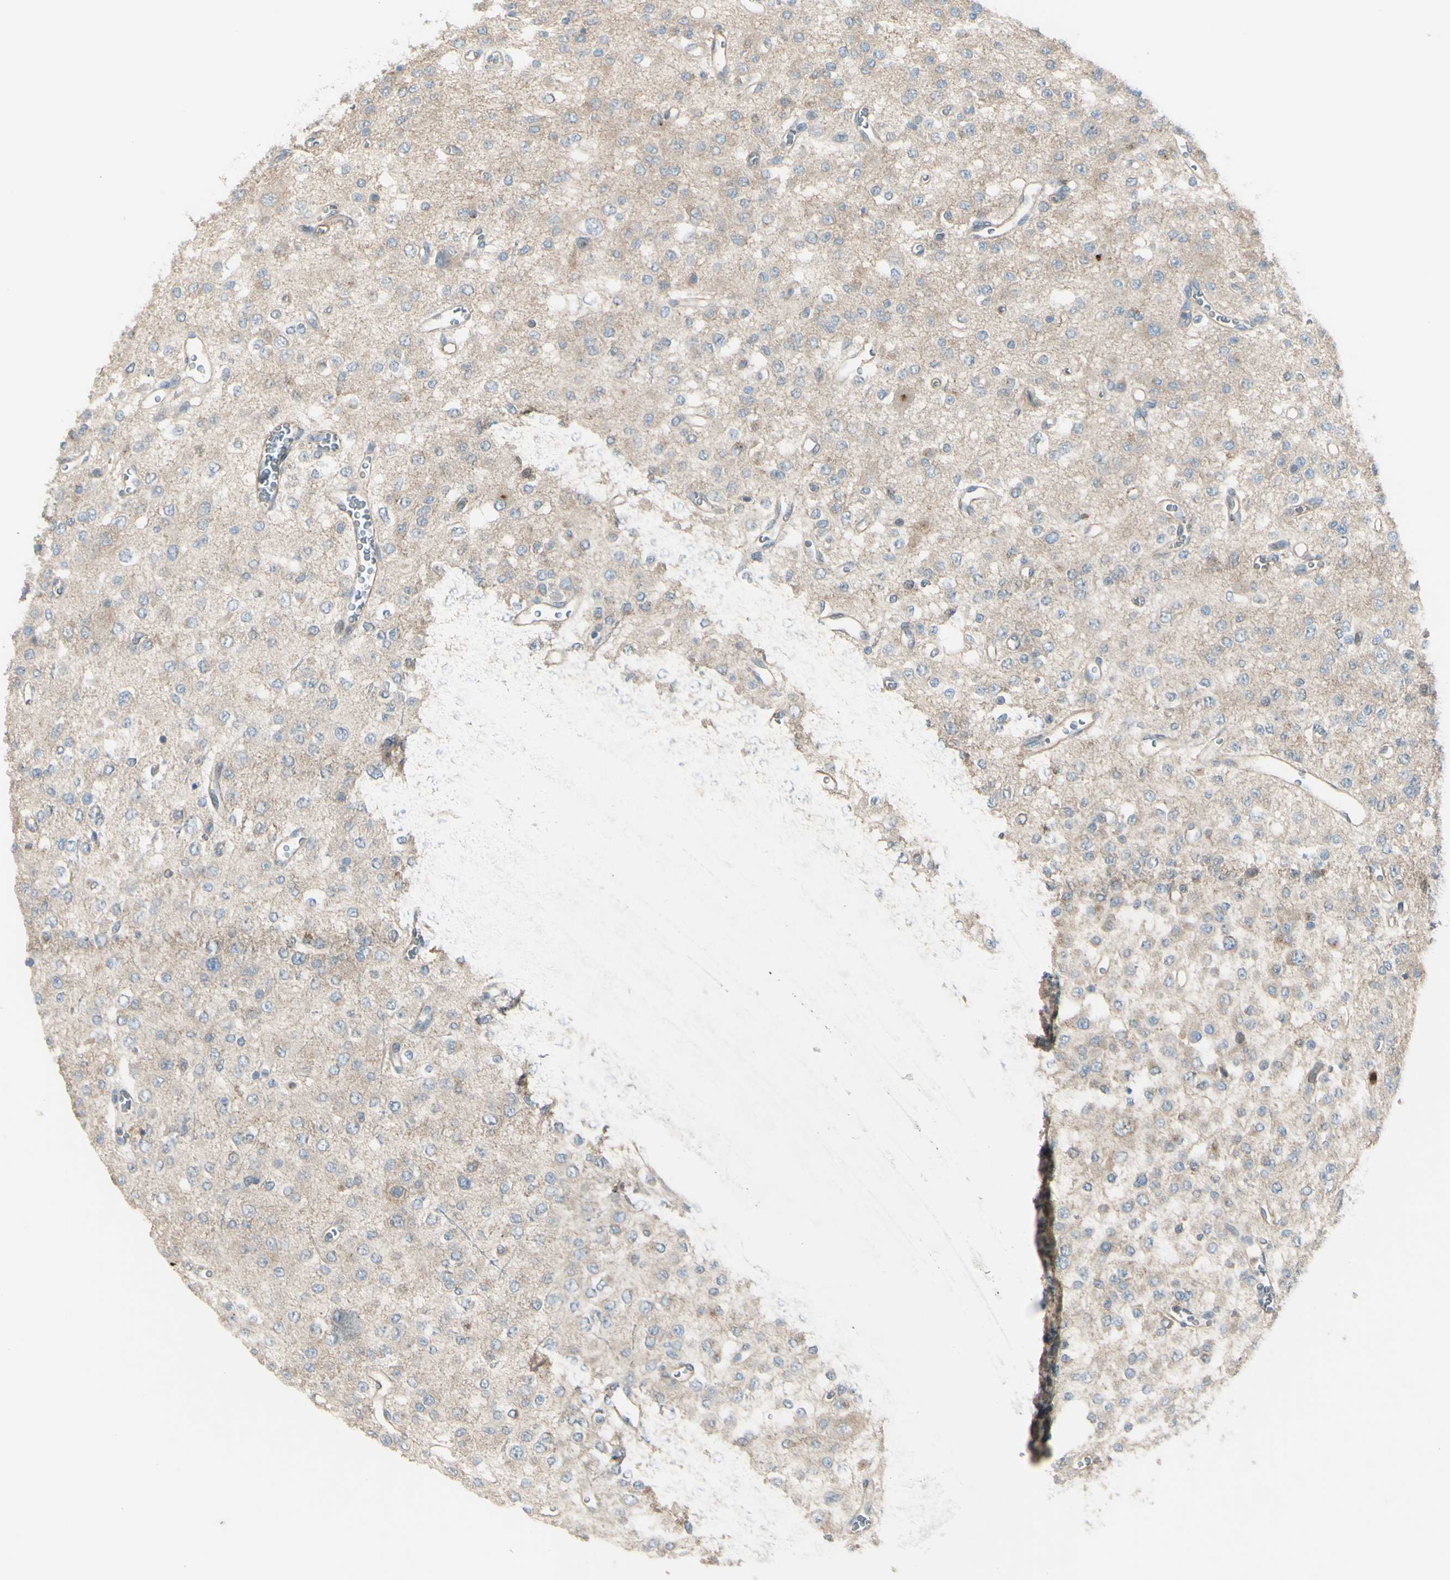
{"staining": {"intensity": "negative", "quantity": "none", "location": "none"}, "tissue": "glioma", "cell_type": "Tumor cells", "image_type": "cancer", "snomed": [{"axis": "morphology", "description": "Glioma, malignant, Low grade"}, {"axis": "topography", "description": "Brain"}], "caption": "Glioma was stained to show a protein in brown. There is no significant positivity in tumor cells. (DAB immunohistochemistry (IHC) visualized using brightfield microscopy, high magnification).", "gene": "LMTK2", "patient": {"sex": "male", "age": 38}}